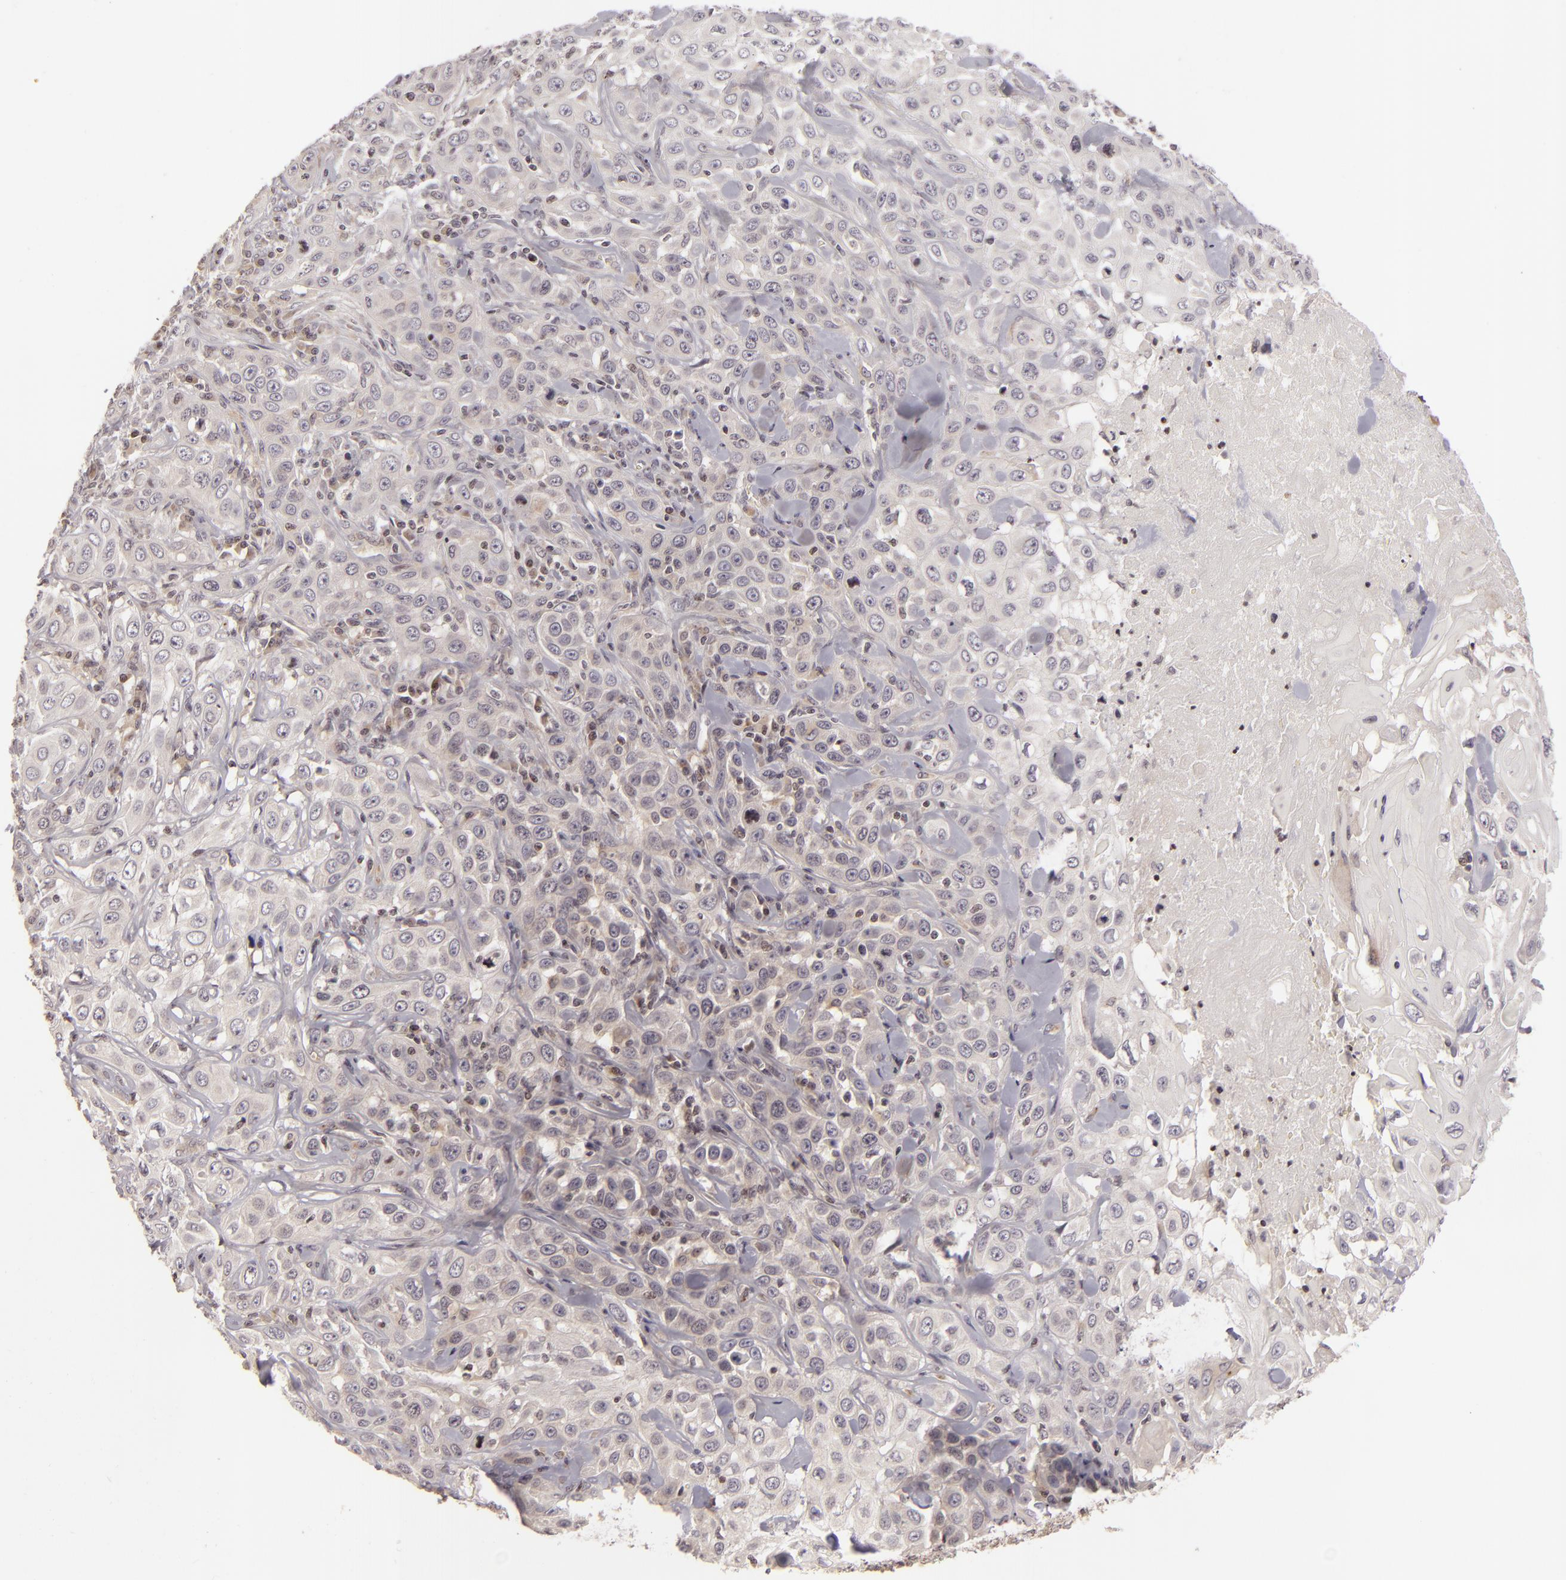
{"staining": {"intensity": "negative", "quantity": "none", "location": "none"}, "tissue": "skin cancer", "cell_type": "Tumor cells", "image_type": "cancer", "snomed": [{"axis": "morphology", "description": "Squamous cell carcinoma, NOS"}, {"axis": "topography", "description": "Skin"}], "caption": "Tumor cells are negative for brown protein staining in skin cancer (squamous cell carcinoma).", "gene": "AKAP6", "patient": {"sex": "male", "age": 84}}